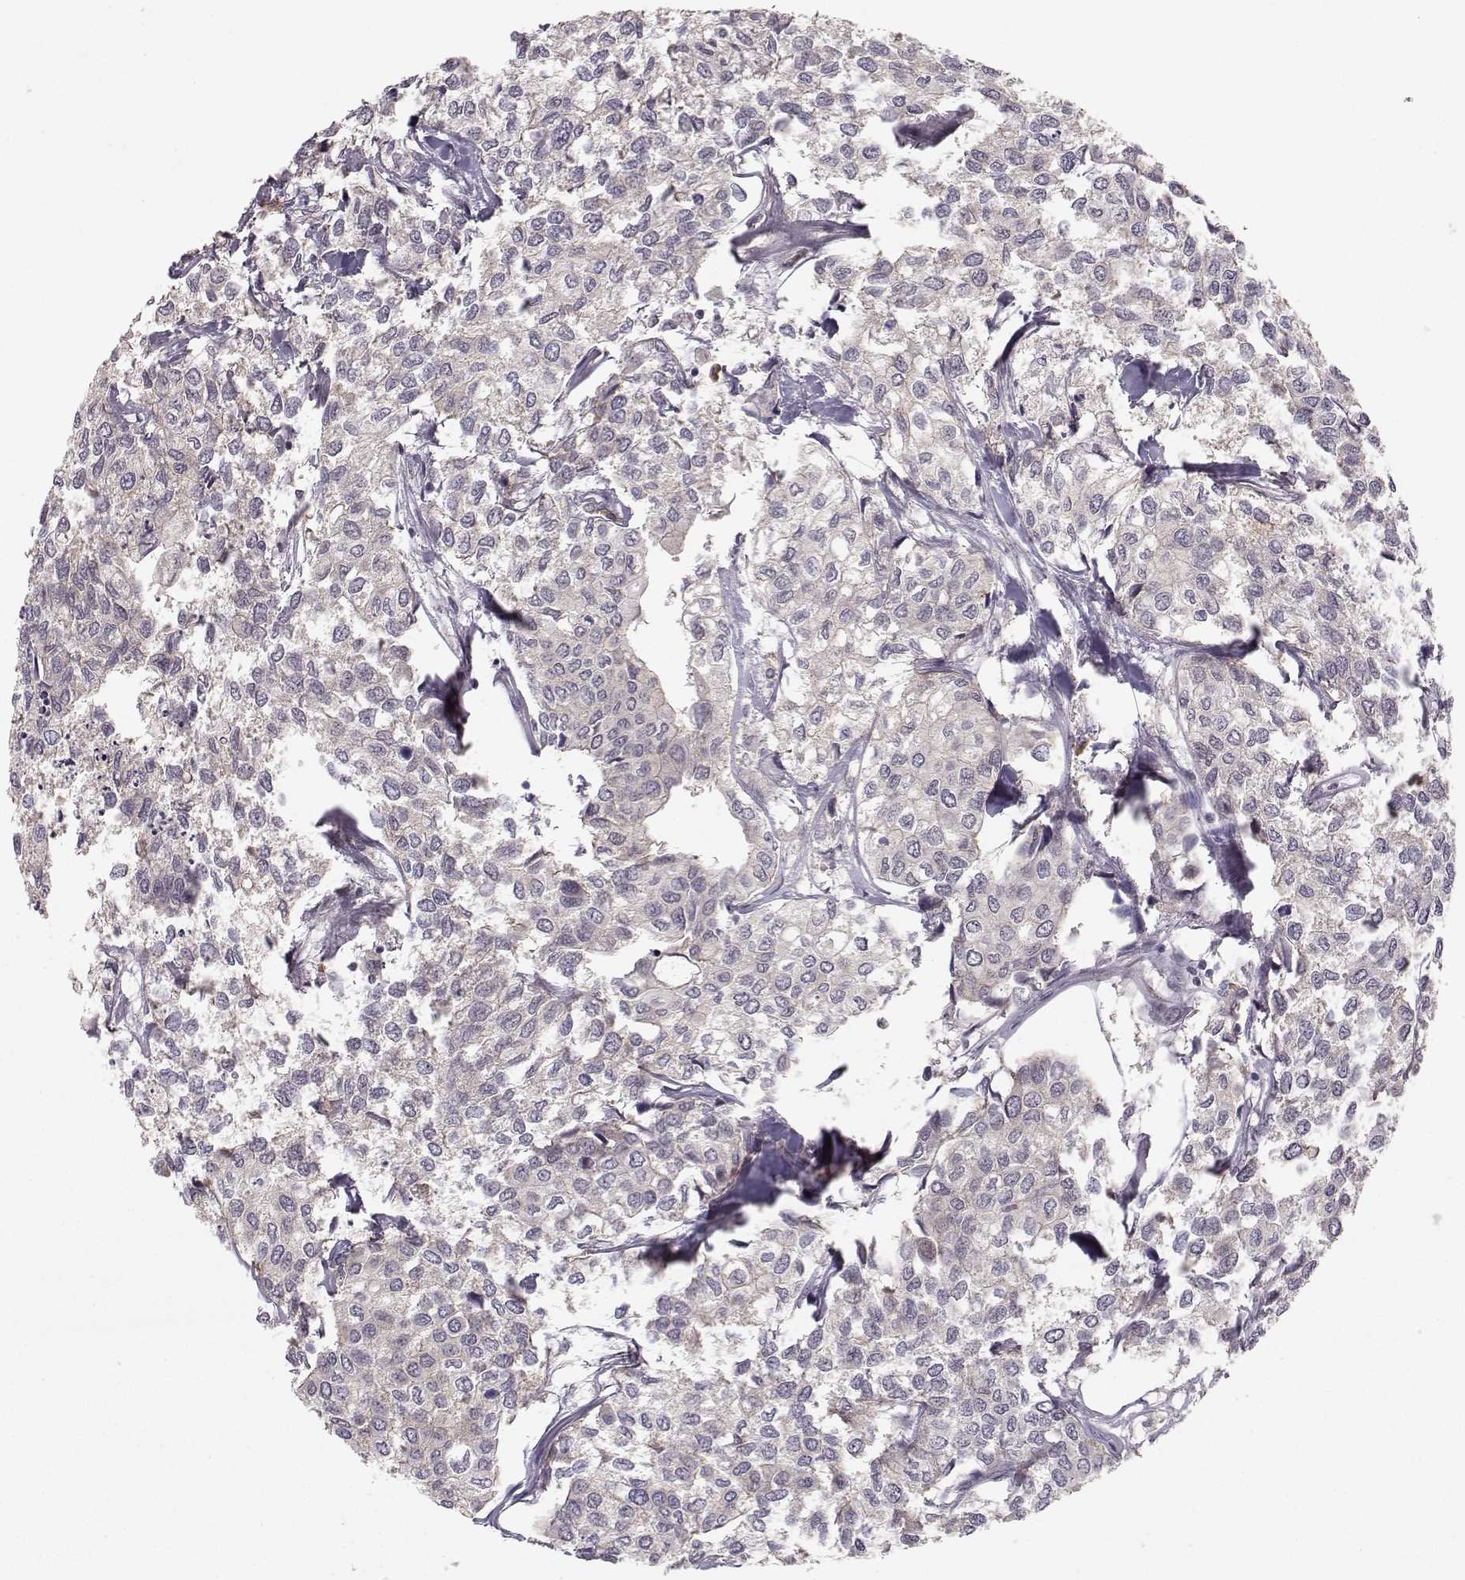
{"staining": {"intensity": "weak", "quantity": "25%-75%", "location": "cytoplasmic/membranous"}, "tissue": "urothelial cancer", "cell_type": "Tumor cells", "image_type": "cancer", "snomed": [{"axis": "morphology", "description": "Urothelial carcinoma, High grade"}, {"axis": "topography", "description": "Urinary bladder"}], "caption": "This is a photomicrograph of immunohistochemistry staining of urothelial cancer, which shows weak positivity in the cytoplasmic/membranous of tumor cells.", "gene": "PLEKHG3", "patient": {"sex": "male", "age": 73}}